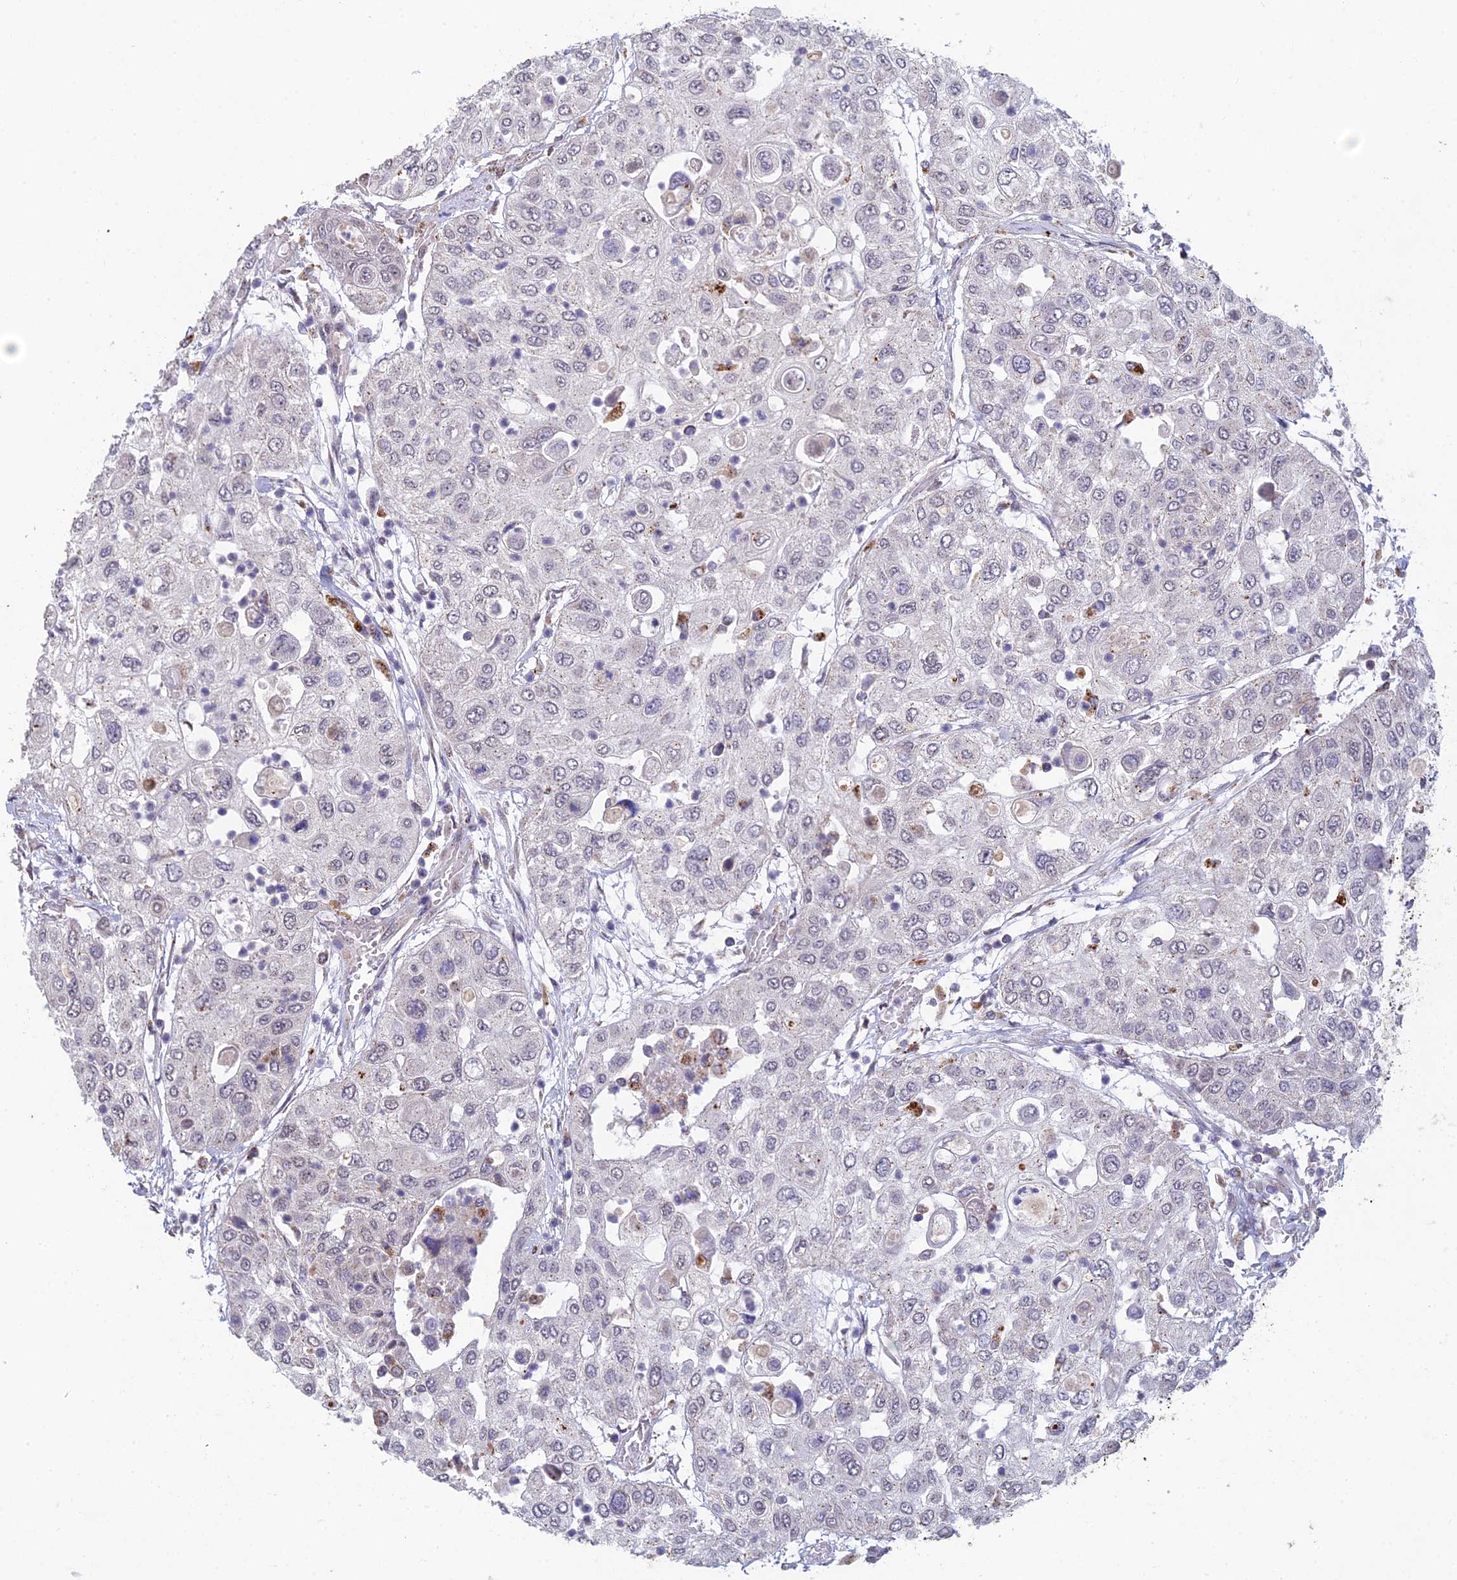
{"staining": {"intensity": "negative", "quantity": "none", "location": "none"}, "tissue": "urothelial cancer", "cell_type": "Tumor cells", "image_type": "cancer", "snomed": [{"axis": "morphology", "description": "Urothelial carcinoma, High grade"}, {"axis": "topography", "description": "Urinary bladder"}], "caption": "Human urothelial carcinoma (high-grade) stained for a protein using immunohistochemistry demonstrates no positivity in tumor cells.", "gene": "FOXS1", "patient": {"sex": "female", "age": 79}}